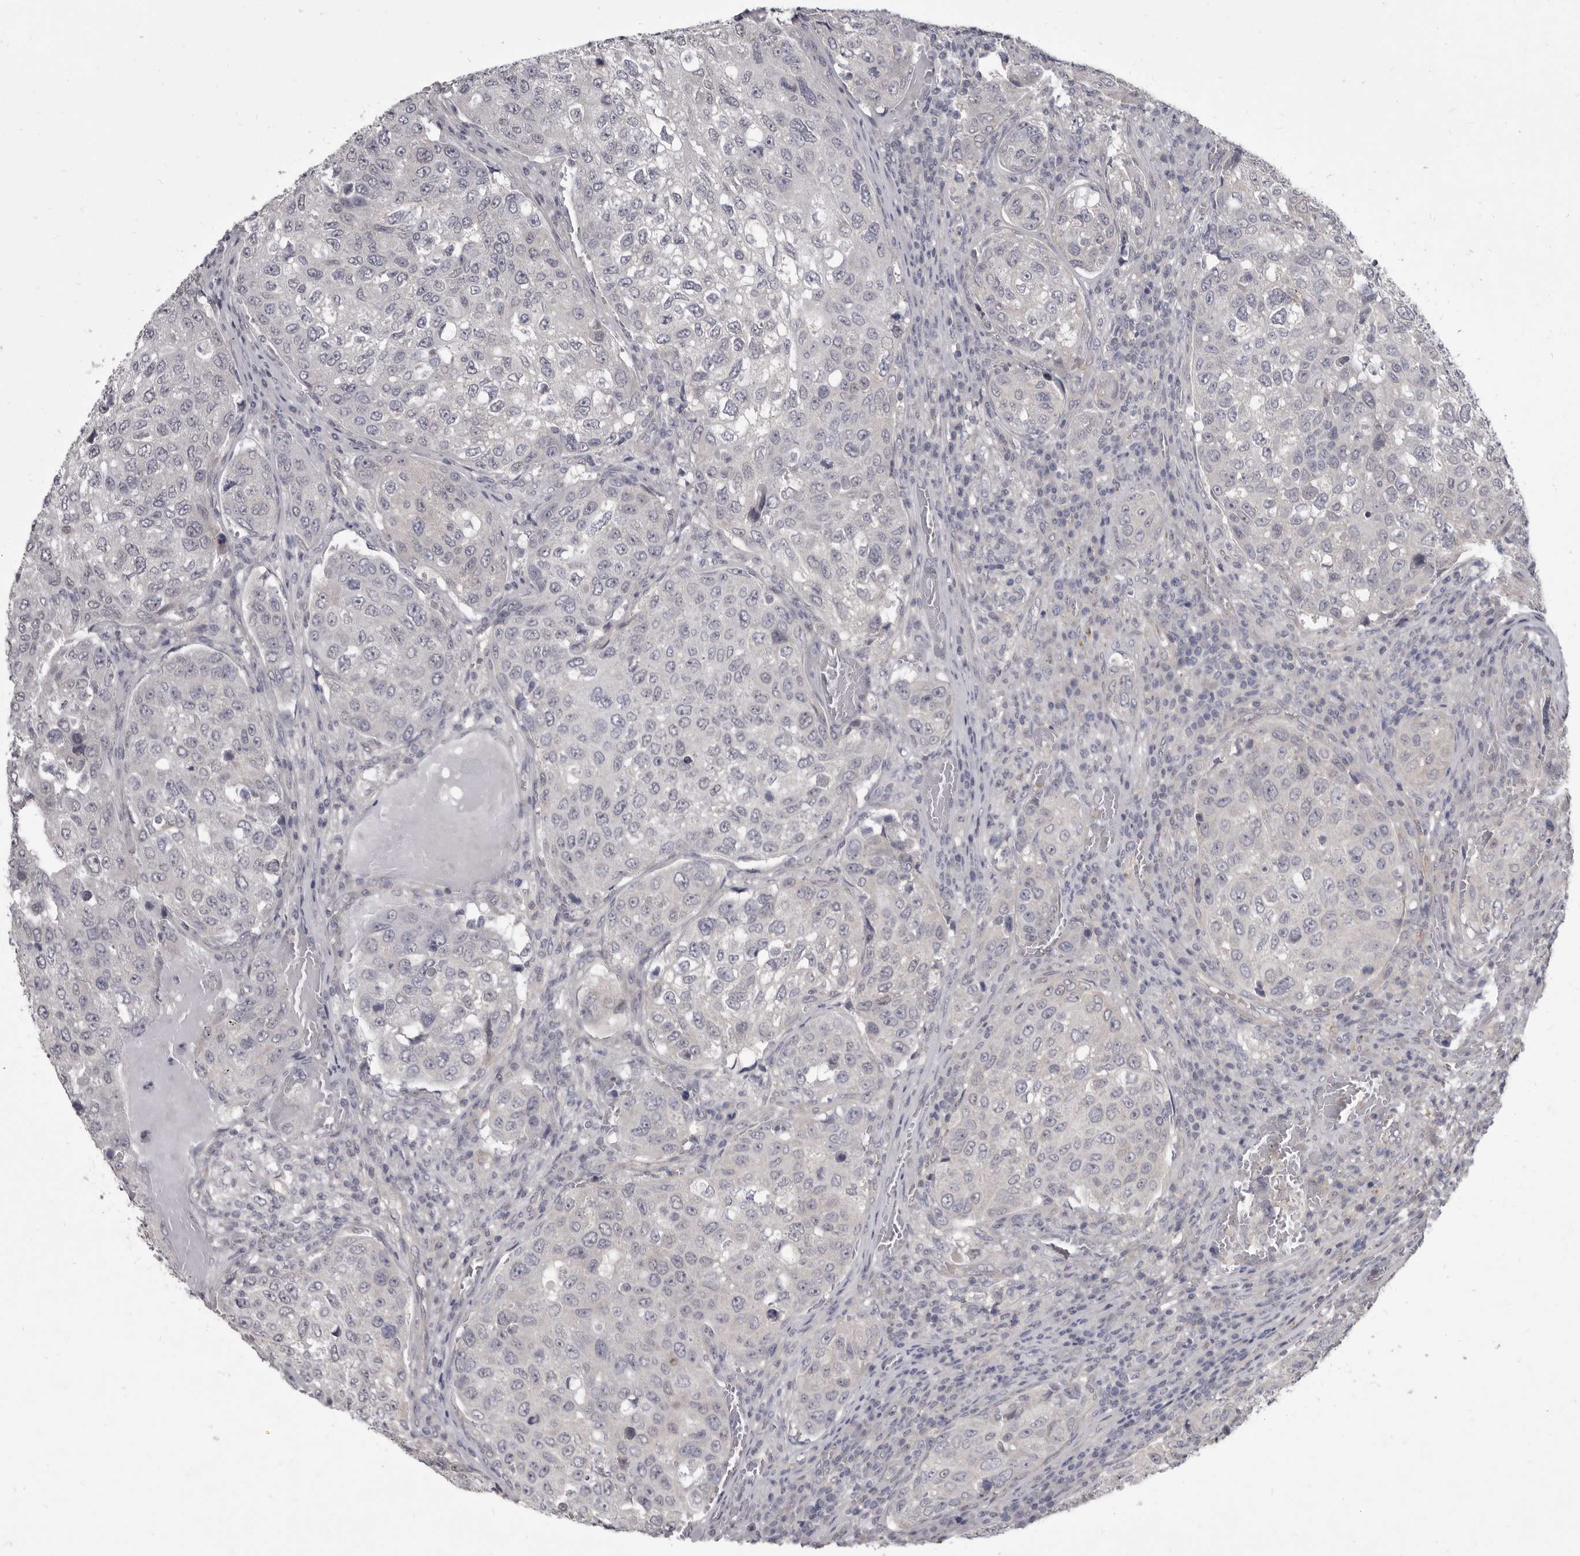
{"staining": {"intensity": "negative", "quantity": "none", "location": "none"}, "tissue": "urothelial cancer", "cell_type": "Tumor cells", "image_type": "cancer", "snomed": [{"axis": "morphology", "description": "Urothelial carcinoma, High grade"}, {"axis": "topography", "description": "Lymph node"}, {"axis": "topography", "description": "Urinary bladder"}], "caption": "Immunohistochemical staining of human urothelial carcinoma (high-grade) exhibits no significant positivity in tumor cells.", "gene": "GSK3B", "patient": {"sex": "male", "age": 51}}